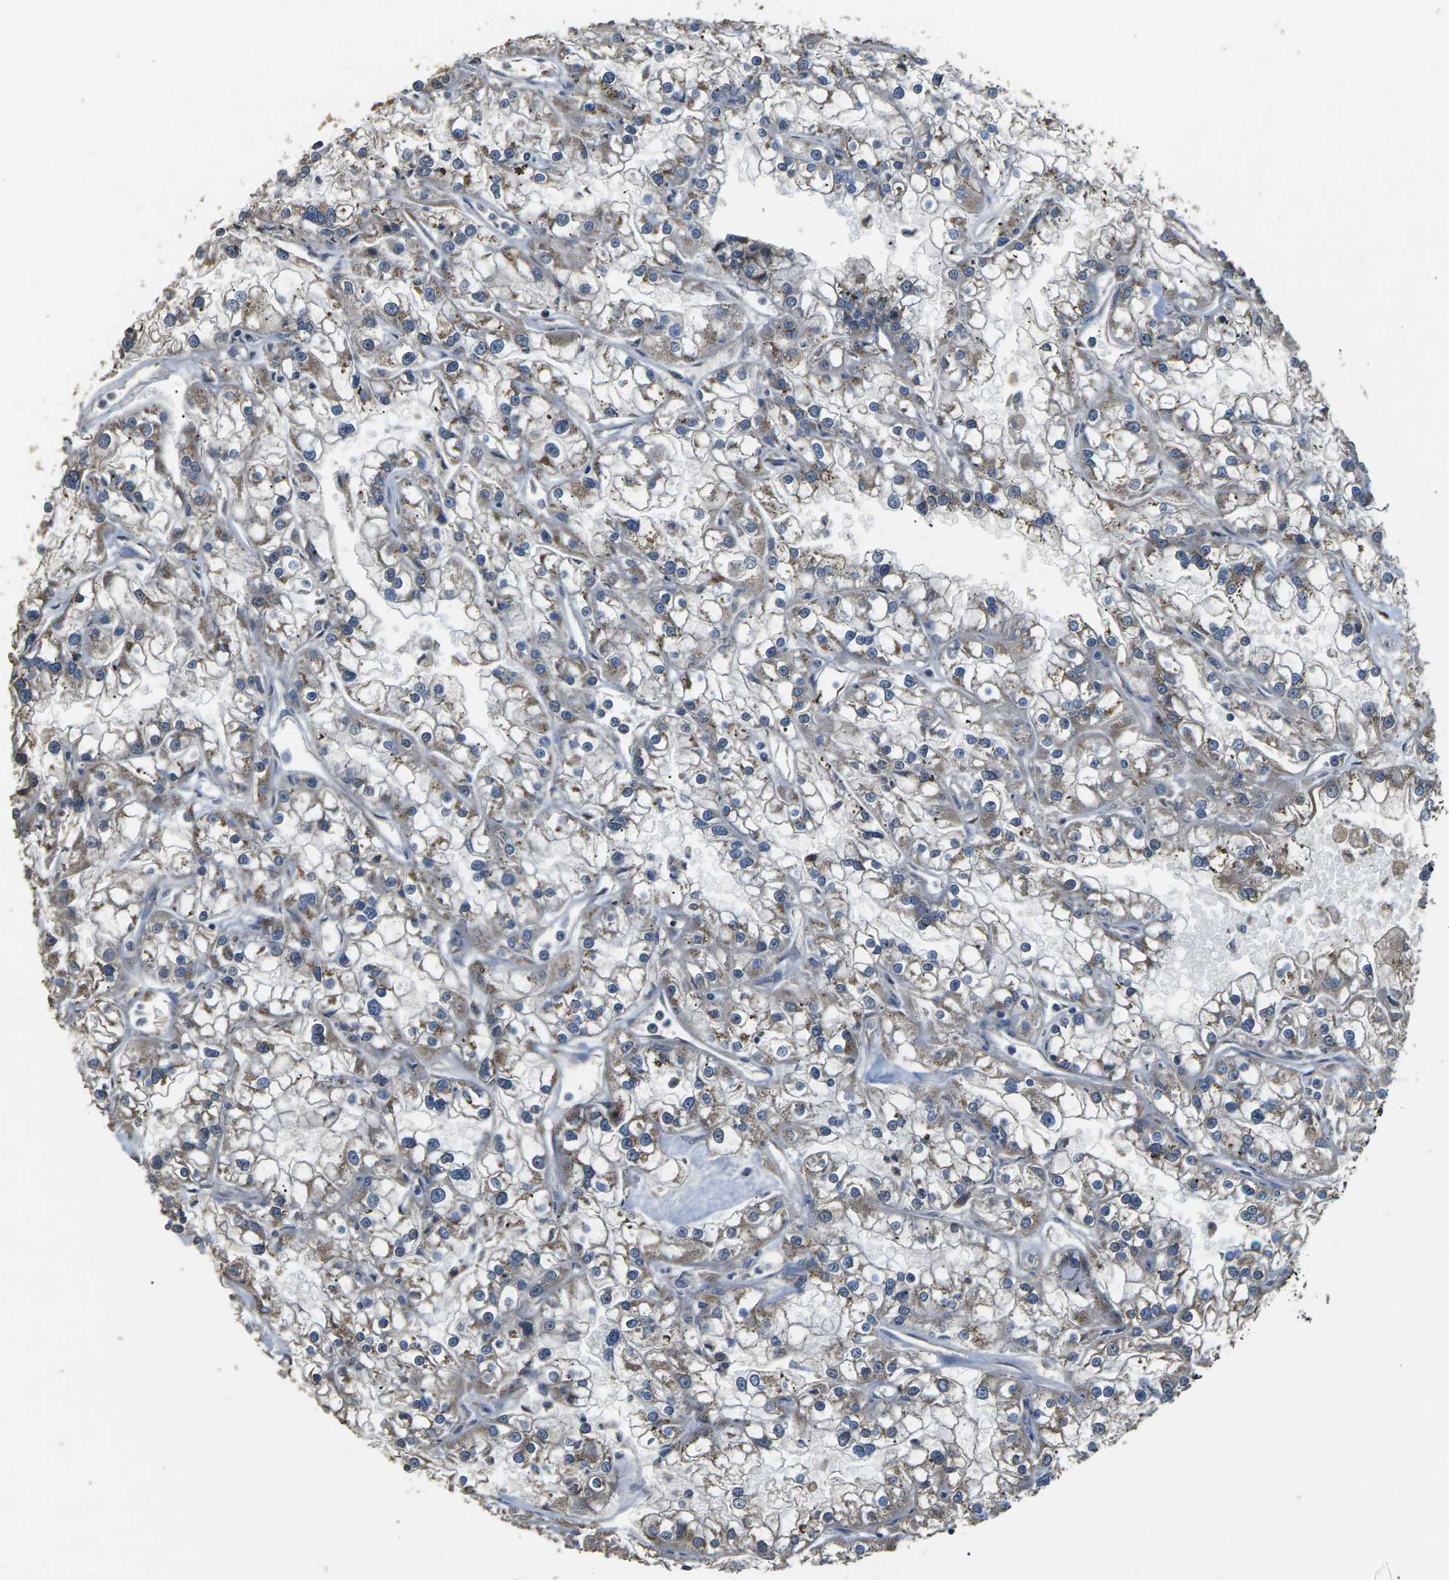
{"staining": {"intensity": "weak", "quantity": "25%-75%", "location": "cytoplasmic/membranous"}, "tissue": "renal cancer", "cell_type": "Tumor cells", "image_type": "cancer", "snomed": [{"axis": "morphology", "description": "Adenocarcinoma, NOS"}, {"axis": "topography", "description": "Kidney"}], "caption": "This photomicrograph demonstrates immunohistochemistry (IHC) staining of renal cancer, with low weak cytoplasmic/membranous staining in approximately 25%-75% of tumor cells.", "gene": "B4GAT1", "patient": {"sex": "female", "age": 52}}